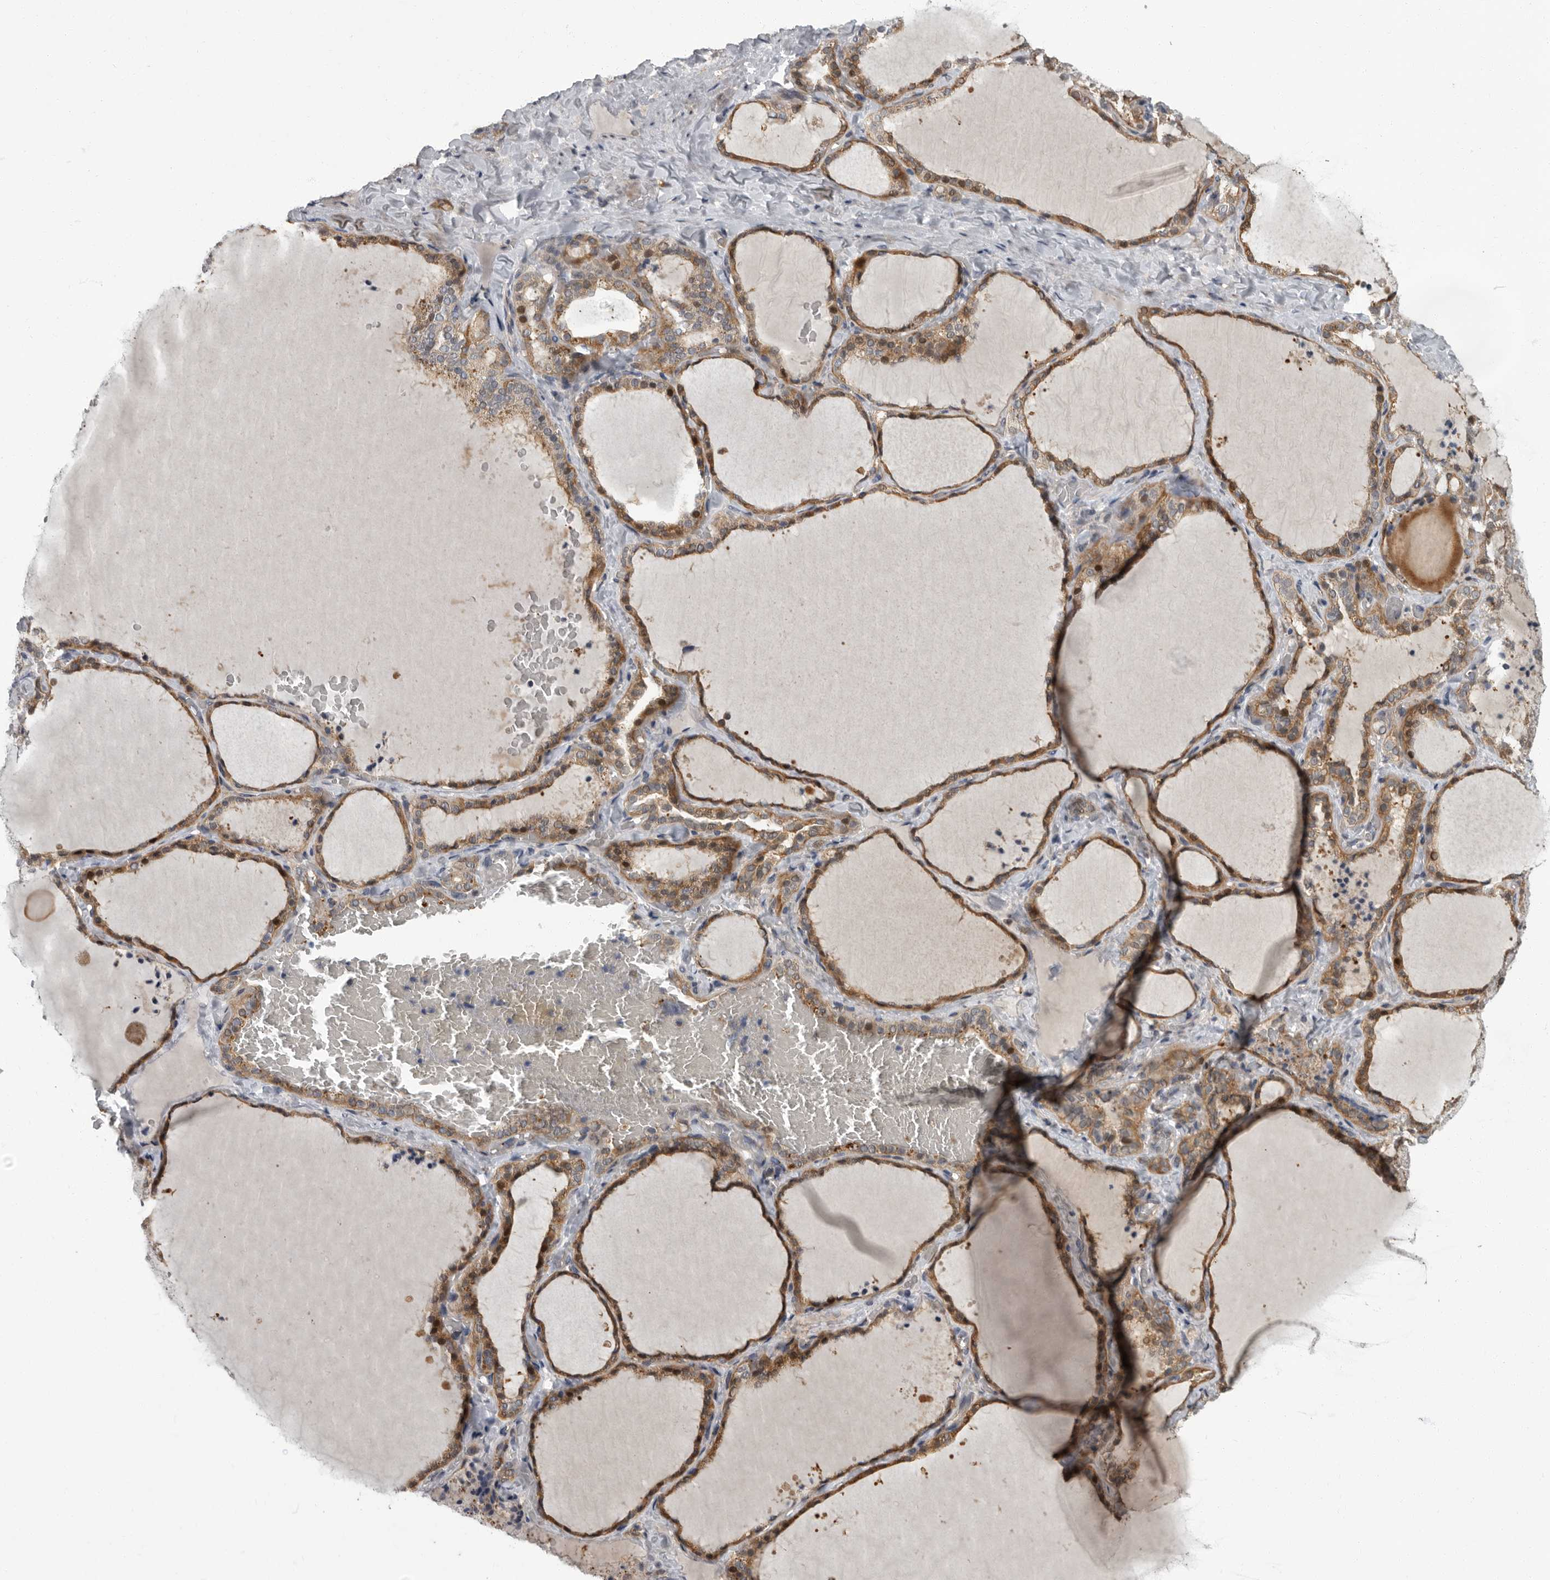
{"staining": {"intensity": "moderate", "quantity": ">75%", "location": "cytoplasmic/membranous"}, "tissue": "thyroid gland", "cell_type": "Glandular cells", "image_type": "normal", "snomed": [{"axis": "morphology", "description": "Normal tissue, NOS"}, {"axis": "topography", "description": "Thyroid gland"}], "caption": "A brown stain shows moderate cytoplasmic/membranous positivity of a protein in glandular cells of unremarkable thyroid gland.", "gene": "PDE7A", "patient": {"sex": "female", "age": 22}}